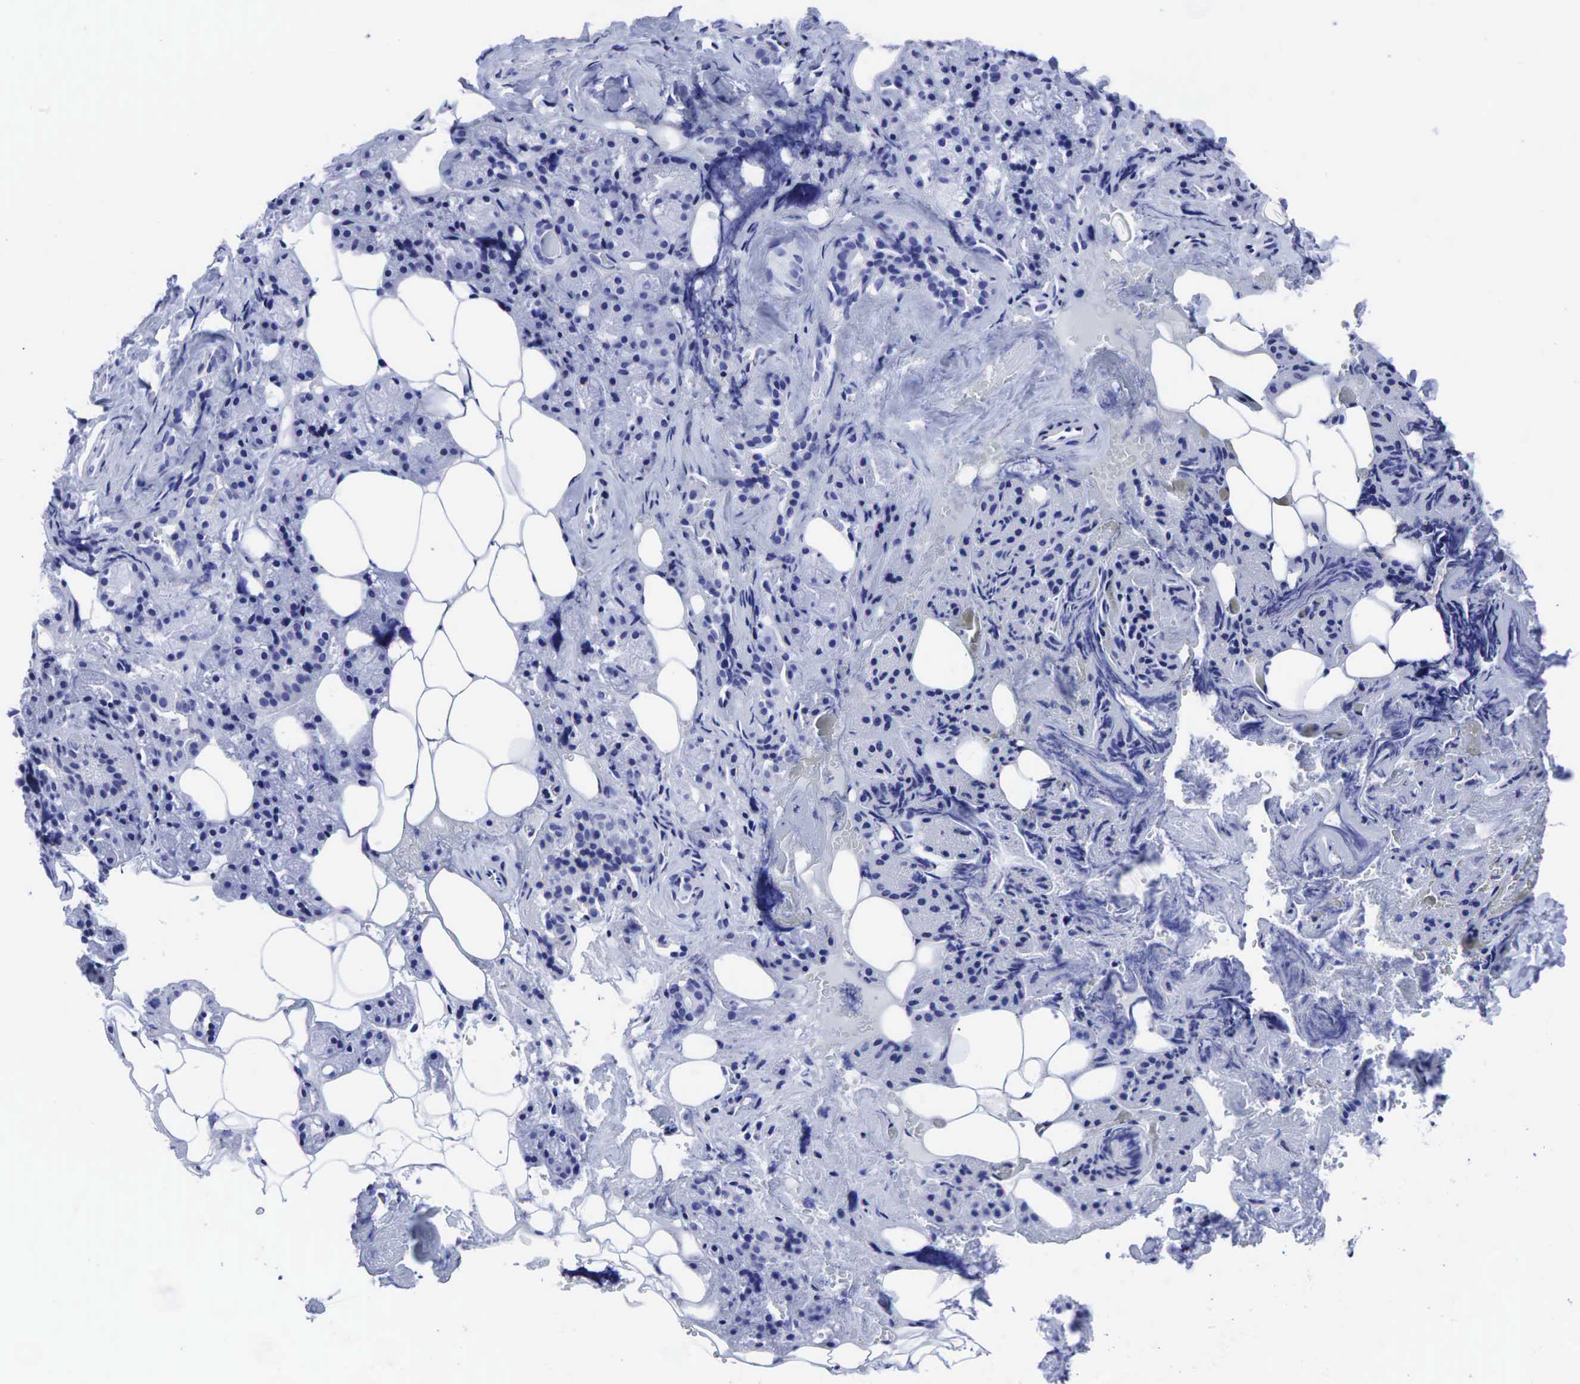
{"staining": {"intensity": "negative", "quantity": "none", "location": "none"}, "tissue": "salivary gland", "cell_type": "Glandular cells", "image_type": "normal", "snomed": [{"axis": "morphology", "description": "Normal tissue, NOS"}, {"axis": "topography", "description": "Salivary gland"}], "caption": "IHC of normal human salivary gland demonstrates no positivity in glandular cells.", "gene": "CEACAM5", "patient": {"sex": "female", "age": 55}}